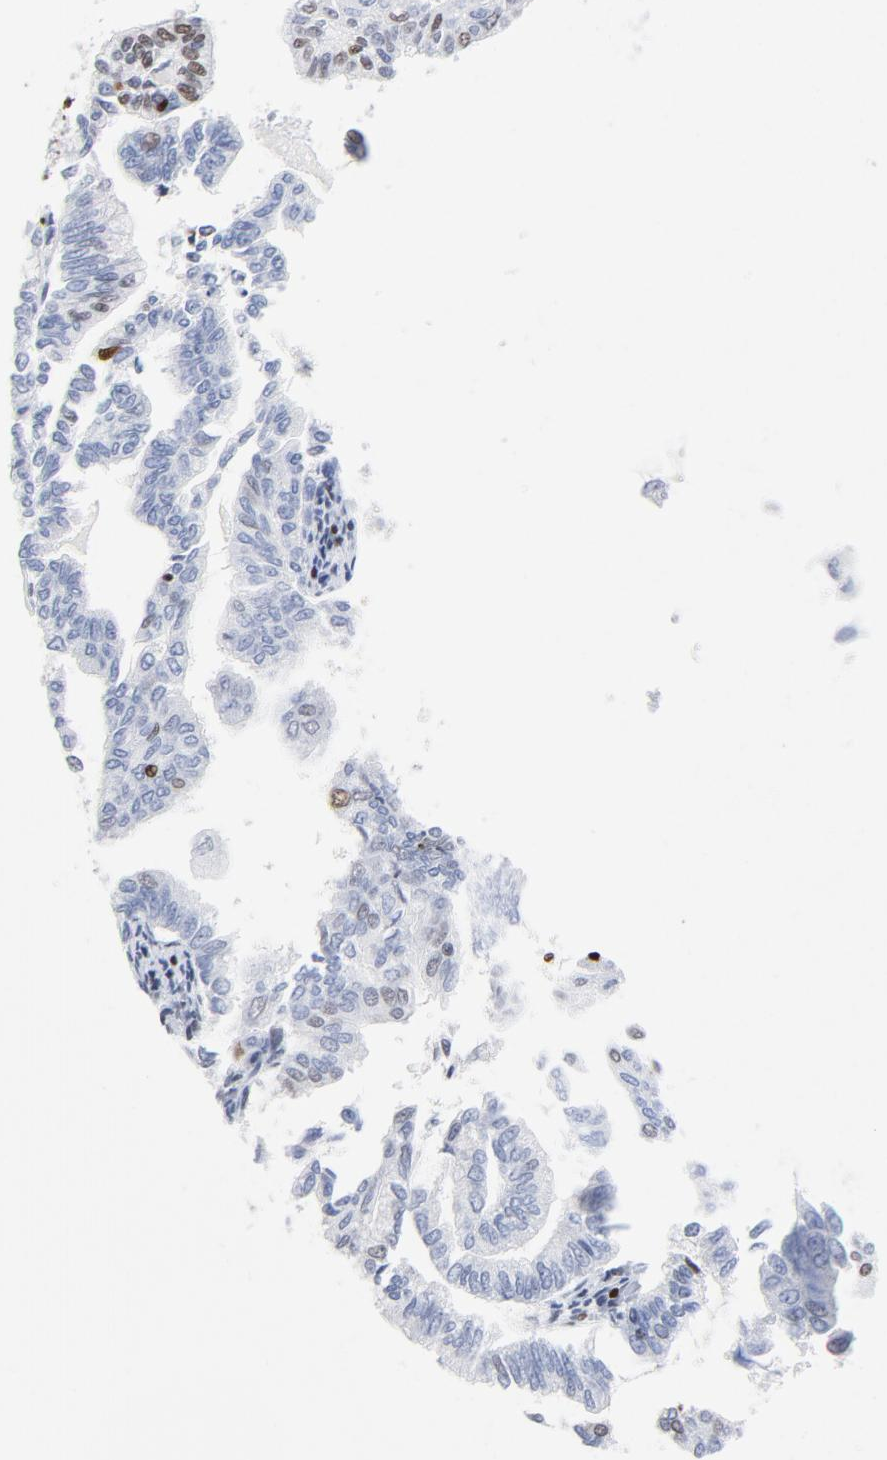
{"staining": {"intensity": "strong", "quantity": "25%-75%", "location": "nuclear"}, "tissue": "endometrial cancer", "cell_type": "Tumor cells", "image_type": "cancer", "snomed": [{"axis": "morphology", "description": "Adenocarcinoma, NOS"}, {"axis": "topography", "description": "Endometrium"}], "caption": "The immunohistochemical stain shows strong nuclear positivity in tumor cells of endometrial cancer (adenocarcinoma) tissue.", "gene": "XRCC5", "patient": {"sex": "female", "age": 79}}